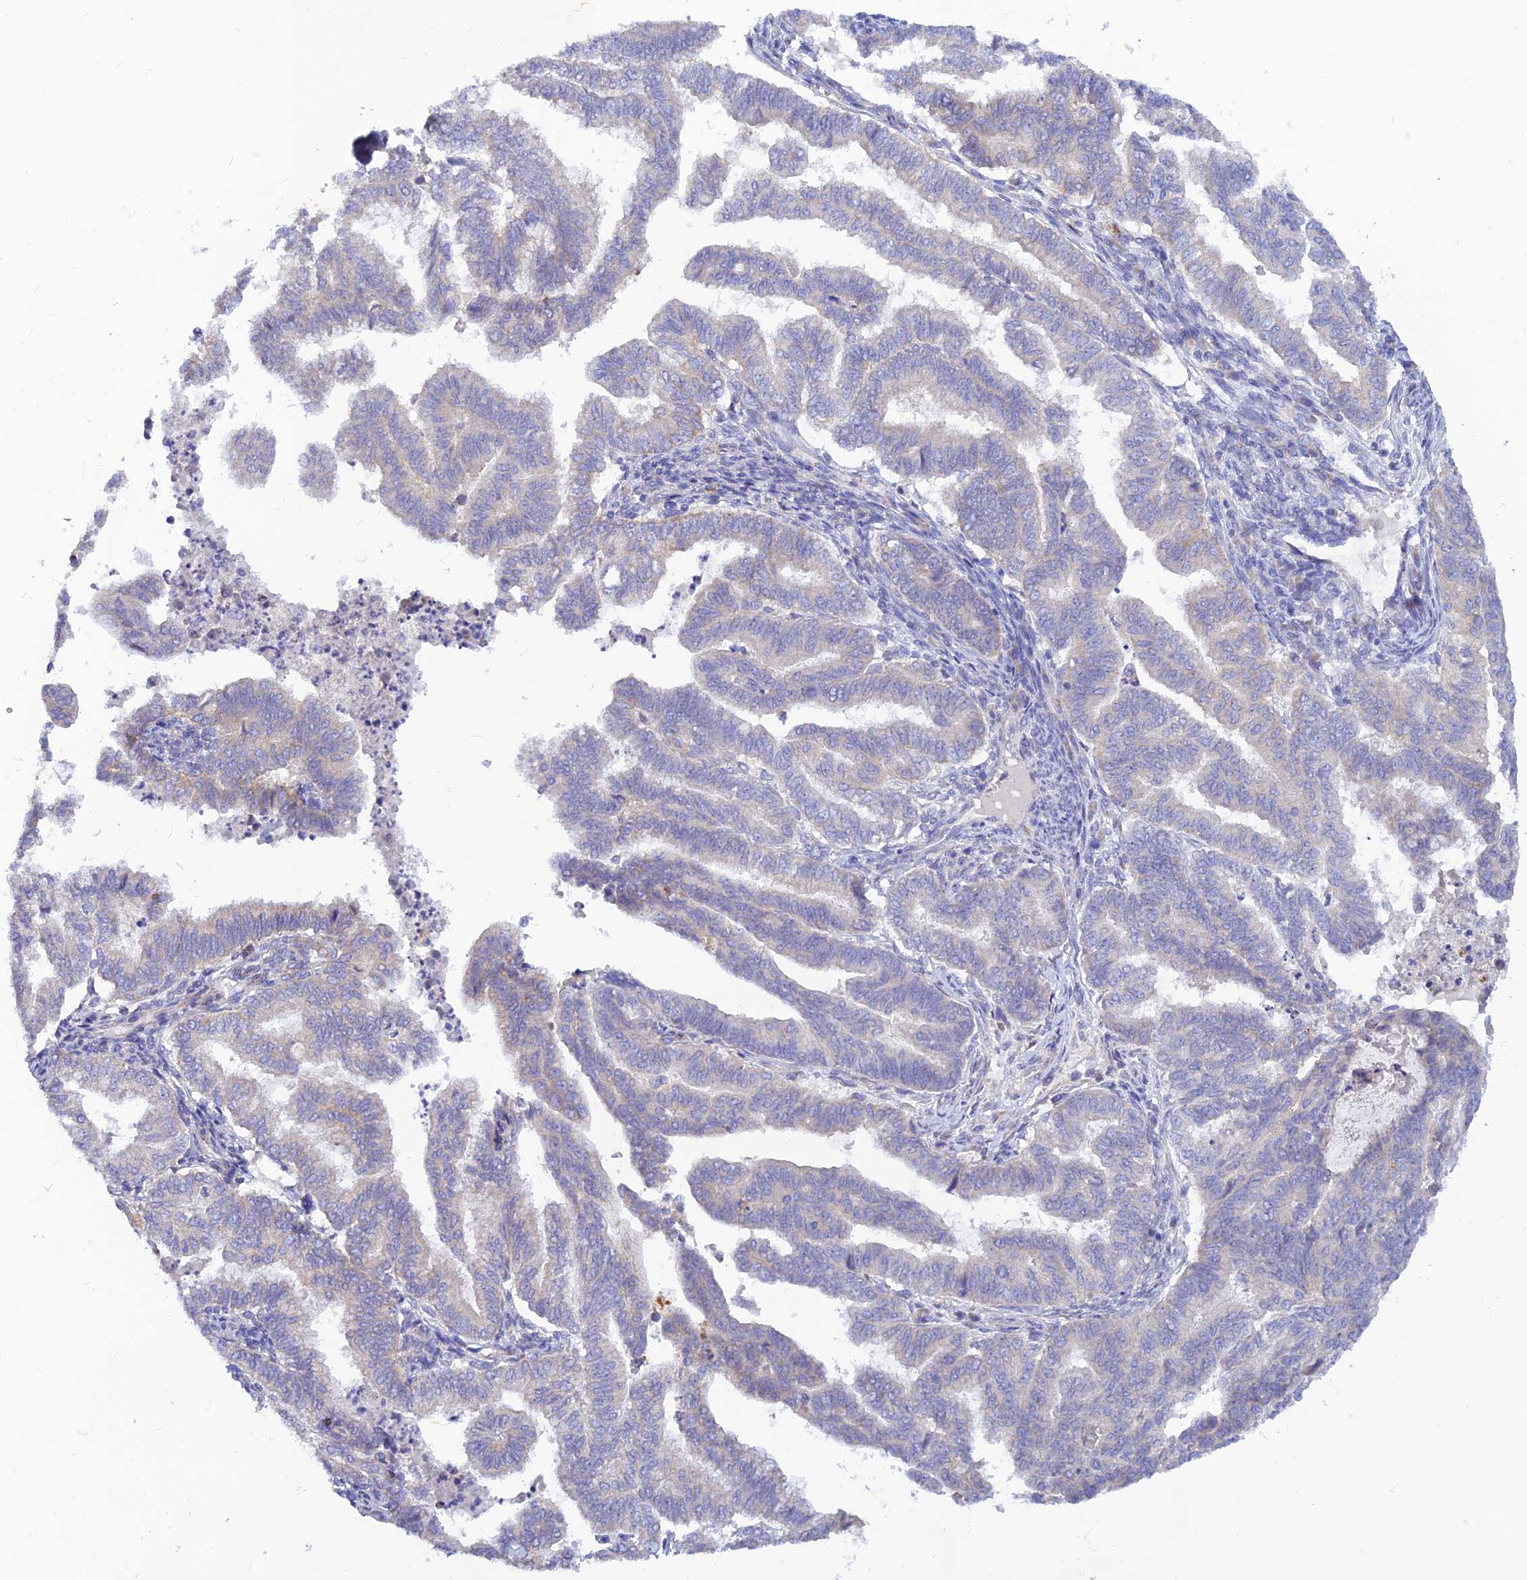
{"staining": {"intensity": "negative", "quantity": "none", "location": "none"}, "tissue": "endometrial cancer", "cell_type": "Tumor cells", "image_type": "cancer", "snomed": [{"axis": "morphology", "description": "Adenocarcinoma, NOS"}, {"axis": "topography", "description": "Endometrium"}], "caption": "This is an immunohistochemistry histopathology image of endometrial adenocarcinoma. There is no staining in tumor cells.", "gene": "TMEM30B", "patient": {"sex": "female", "age": 79}}